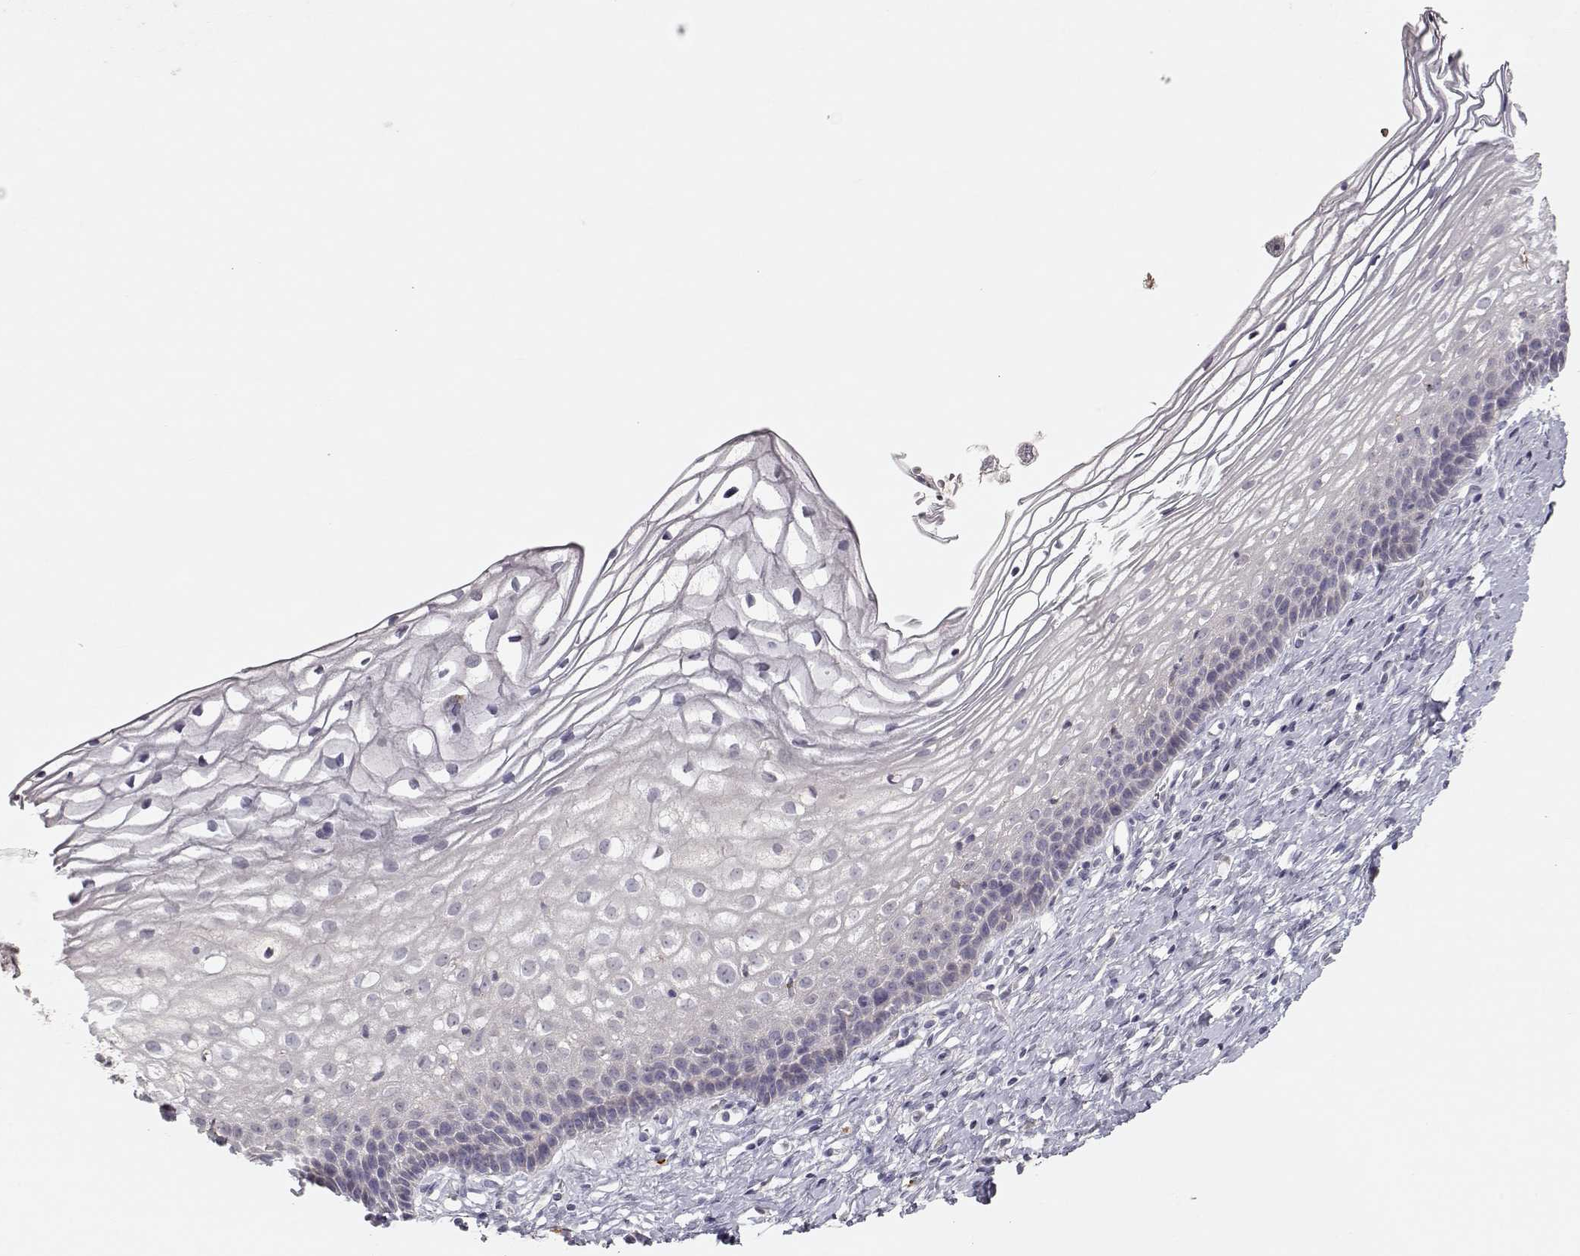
{"staining": {"intensity": "negative", "quantity": "none", "location": "none"}, "tissue": "cervix", "cell_type": "Glandular cells", "image_type": "normal", "snomed": [{"axis": "morphology", "description": "Normal tissue, NOS"}, {"axis": "topography", "description": "Cervix"}], "caption": "Glandular cells are negative for brown protein staining in unremarkable cervix.", "gene": "ARHGAP8", "patient": {"sex": "female", "age": 39}}